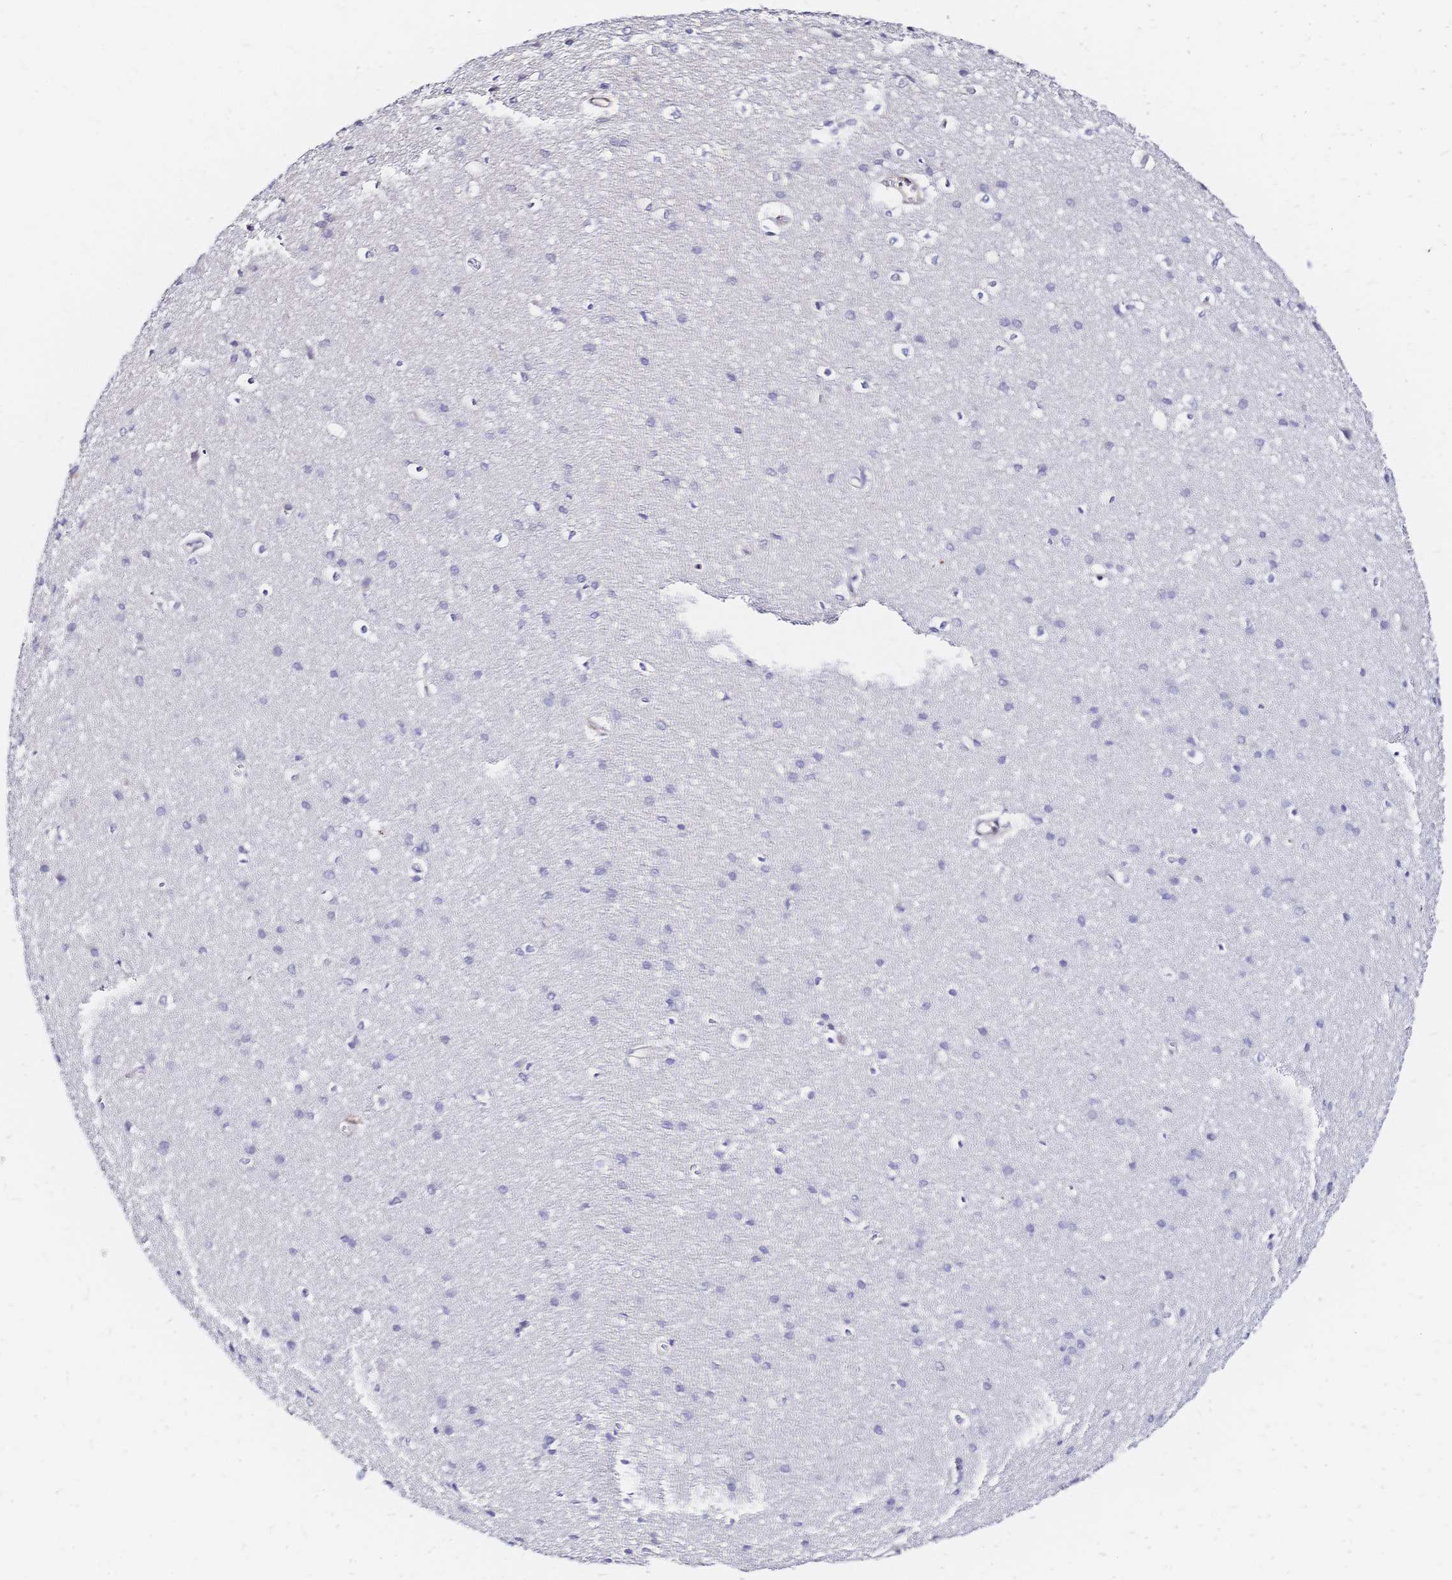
{"staining": {"intensity": "negative", "quantity": "none", "location": "none"}, "tissue": "cerebral cortex", "cell_type": "Endothelial cells", "image_type": "normal", "snomed": [{"axis": "morphology", "description": "Normal tissue, NOS"}, {"axis": "topography", "description": "Cerebral cortex"}], "caption": "Cerebral cortex stained for a protein using immunohistochemistry shows no staining endothelial cells.", "gene": "SLC5A1", "patient": {"sex": "male", "age": 37}}